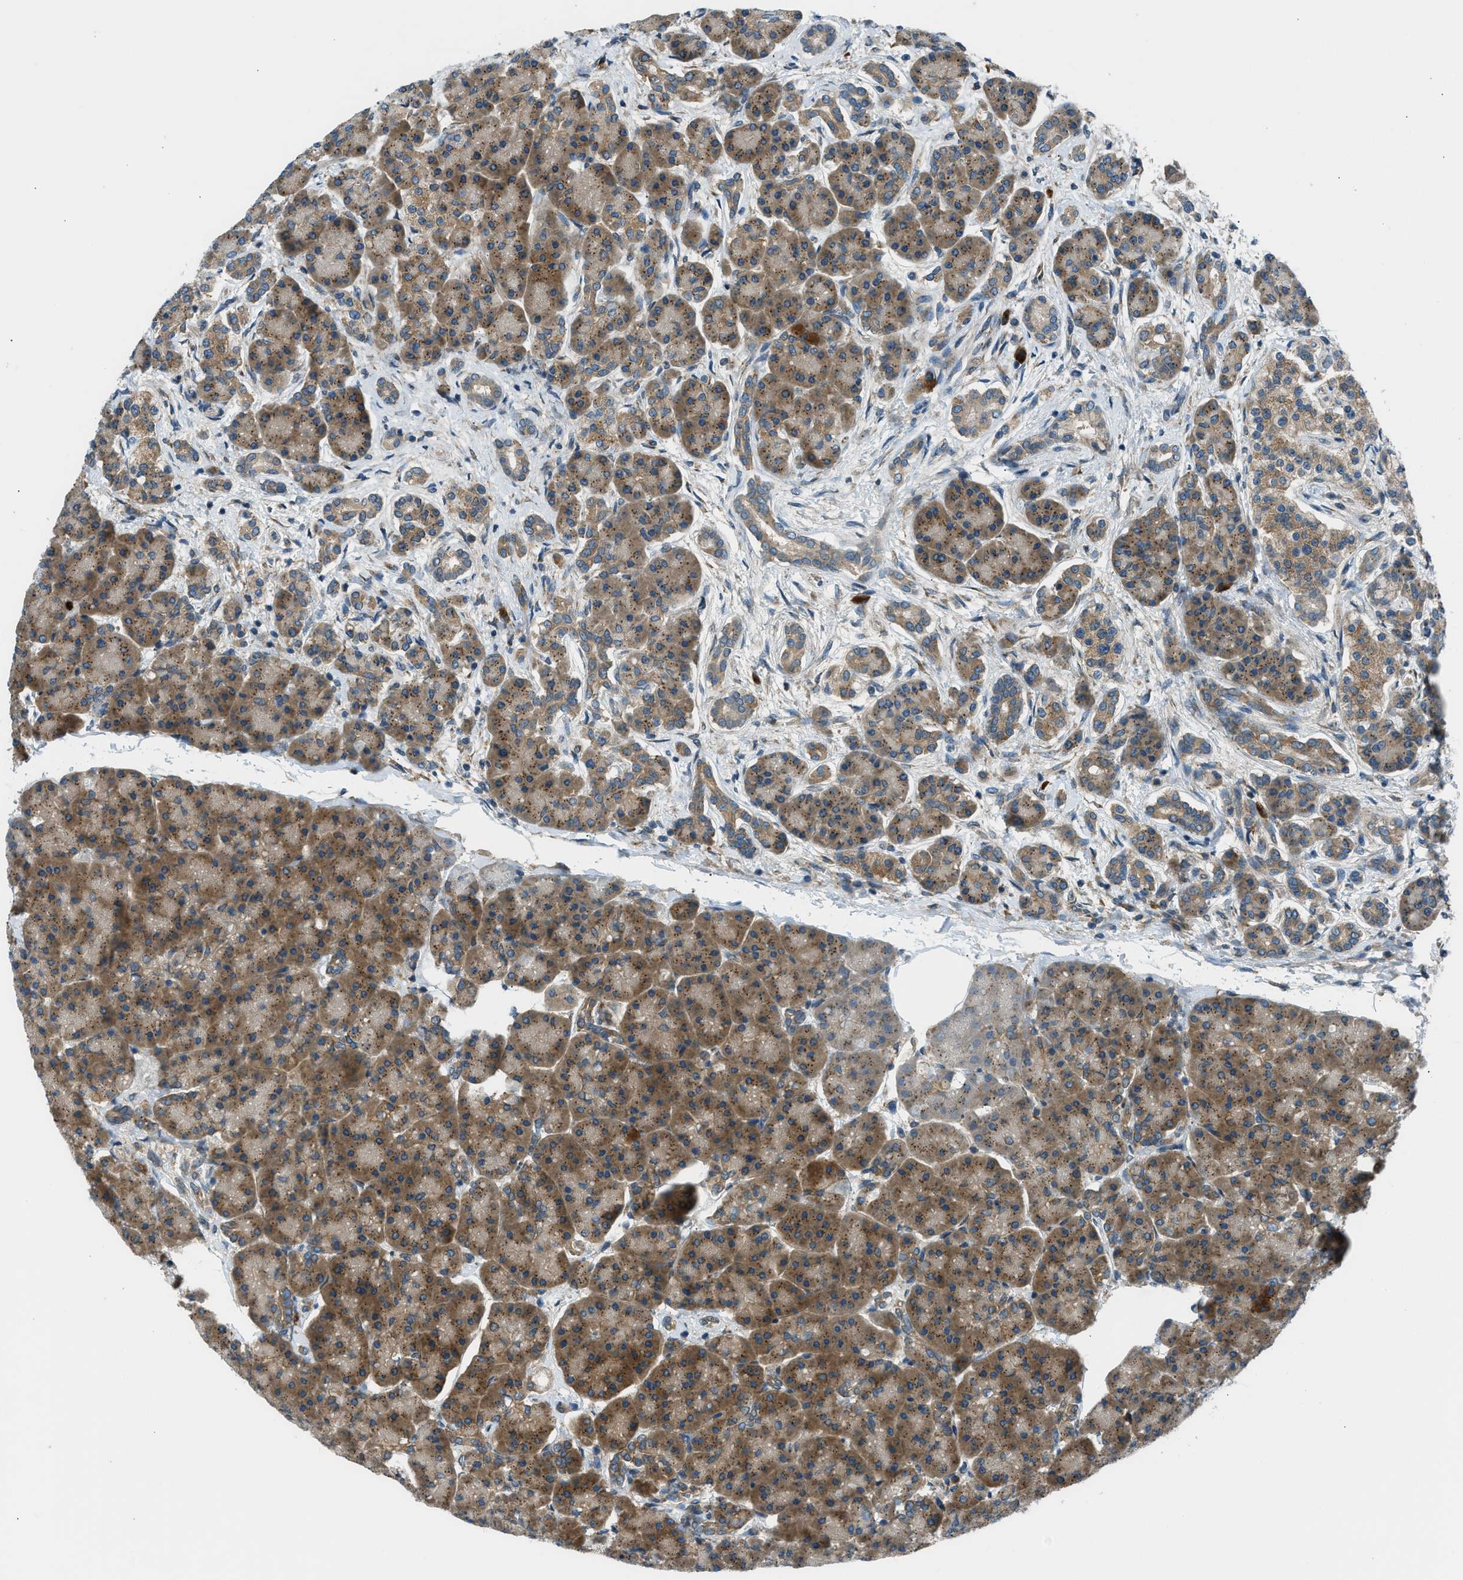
{"staining": {"intensity": "strong", "quantity": ">75%", "location": "cytoplasmic/membranous"}, "tissue": "pancreas", "cell_type": "Exocrine glandular cells", "image_type": "normal", "snomed": [{"axis": "morphology", "description": "Normal tissue, NOS"}, {"axis": "topography", "description": "Pancreas"}], "caption": "The histopathology image exhibits staining of benign pancreas, revealing strong cytoplasmic/membranous protein staining (brown color) within exocrine glandular cells. Using DAB (3,3'-diaminobenzidine) (brown) and hematoxylin (blue) stains, captured at high magnification using brightfield microscopy.", "gene": "EDARADD", "patient": {"sex": "female", "age": 70}}